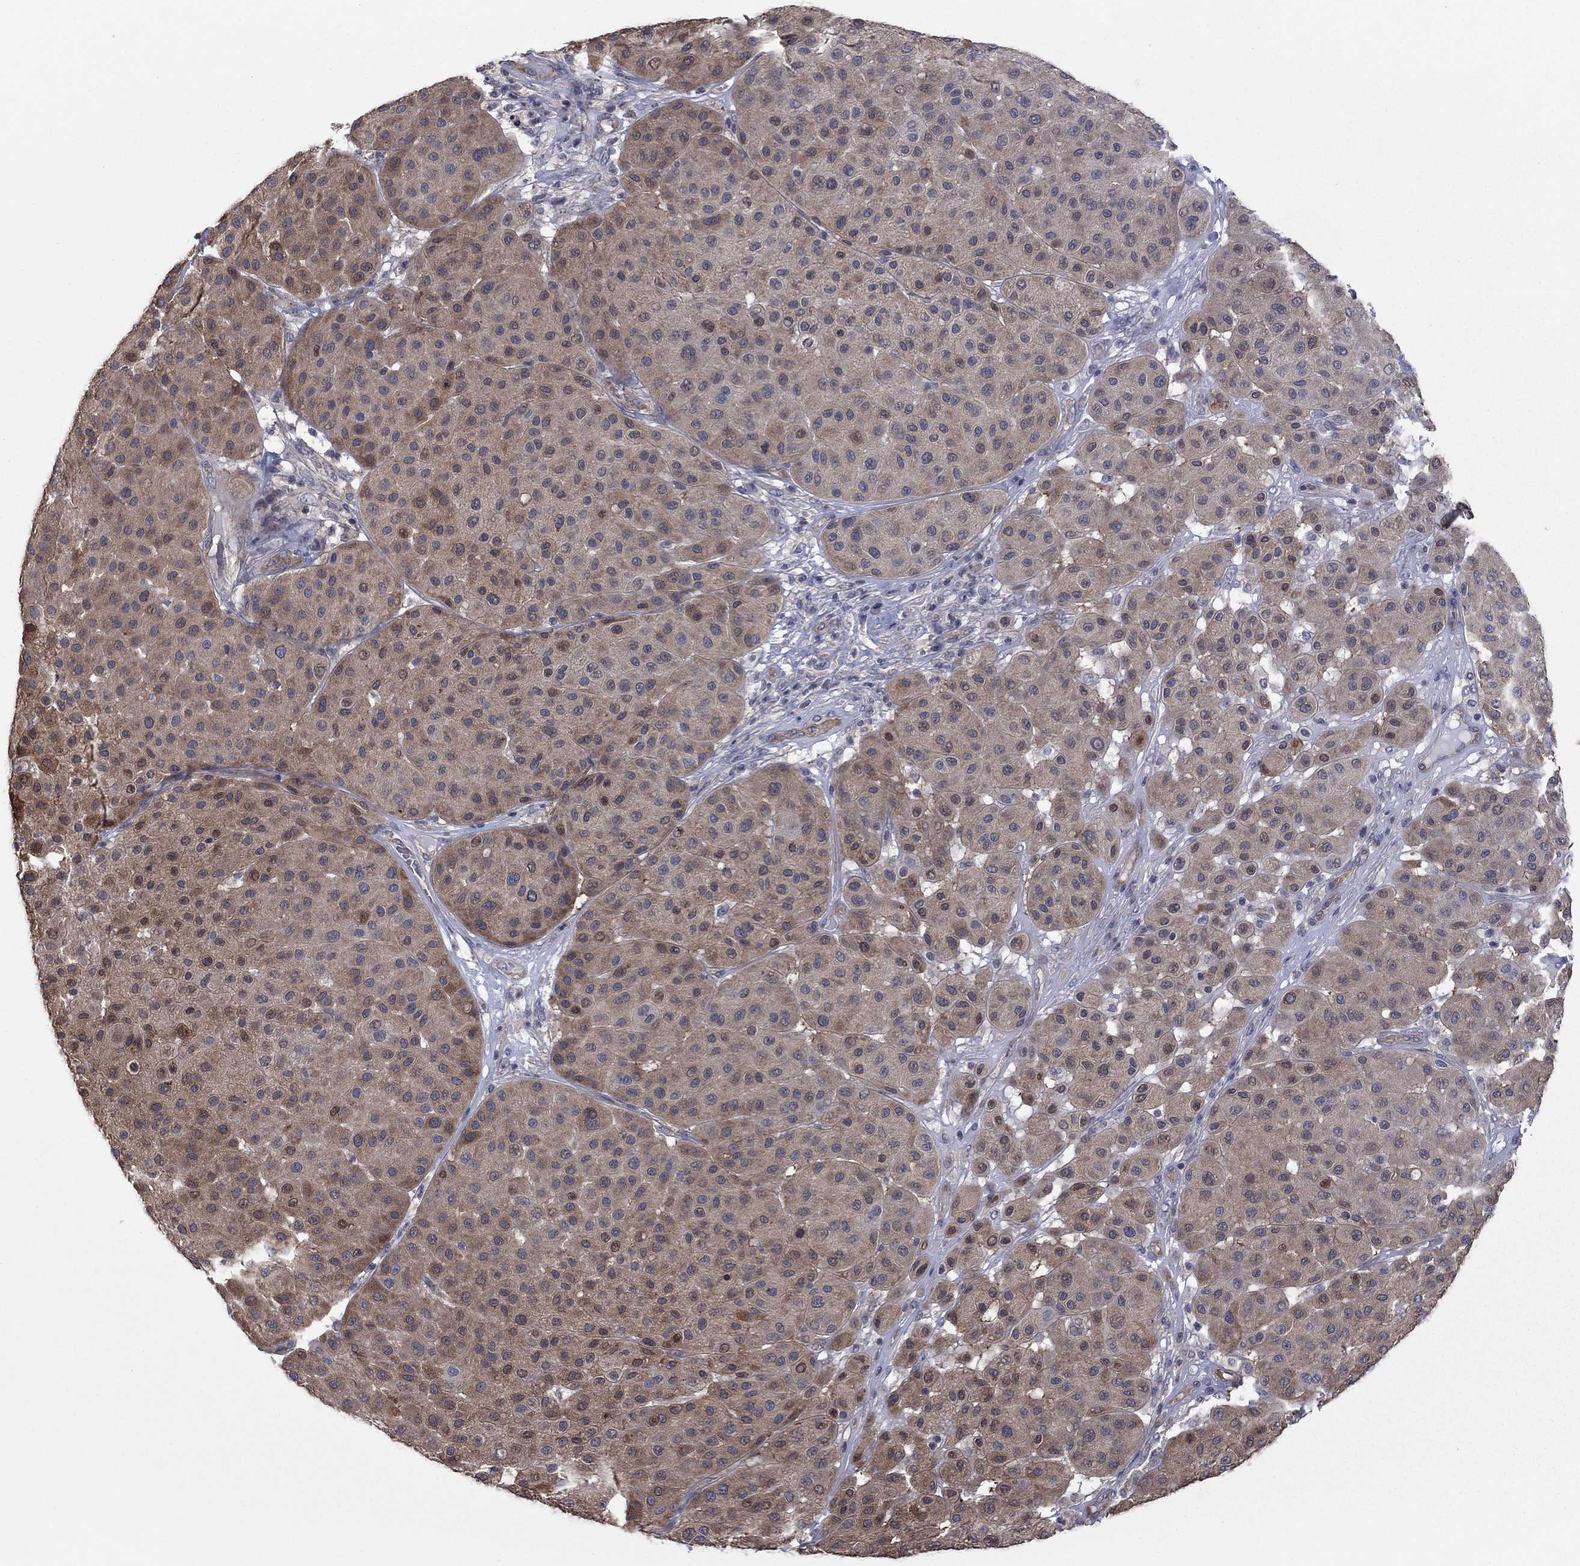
{"staining": {"intensity": "moderate", "quantity": "<25%", "location": "cytoplasmic/membranous,nuclear"}, "tissue": "melanoma", "cell_type": "Tumor cells", "image_type": "cancer", "snomed": [{"axis": "morphology", "description": "Malignant melanoma, Metastatic site"}, {"axis": "topography", "description": "Smooth muscle"}], "caption": "The image reveals immunohistochemical staining of melanoma. There is moderate cytoplasmic/membranous and nuclear staining is identified in about <25% of tumor cells.", "gene": "PDZD2", "patient": {"sex": "male", "age": 41}}